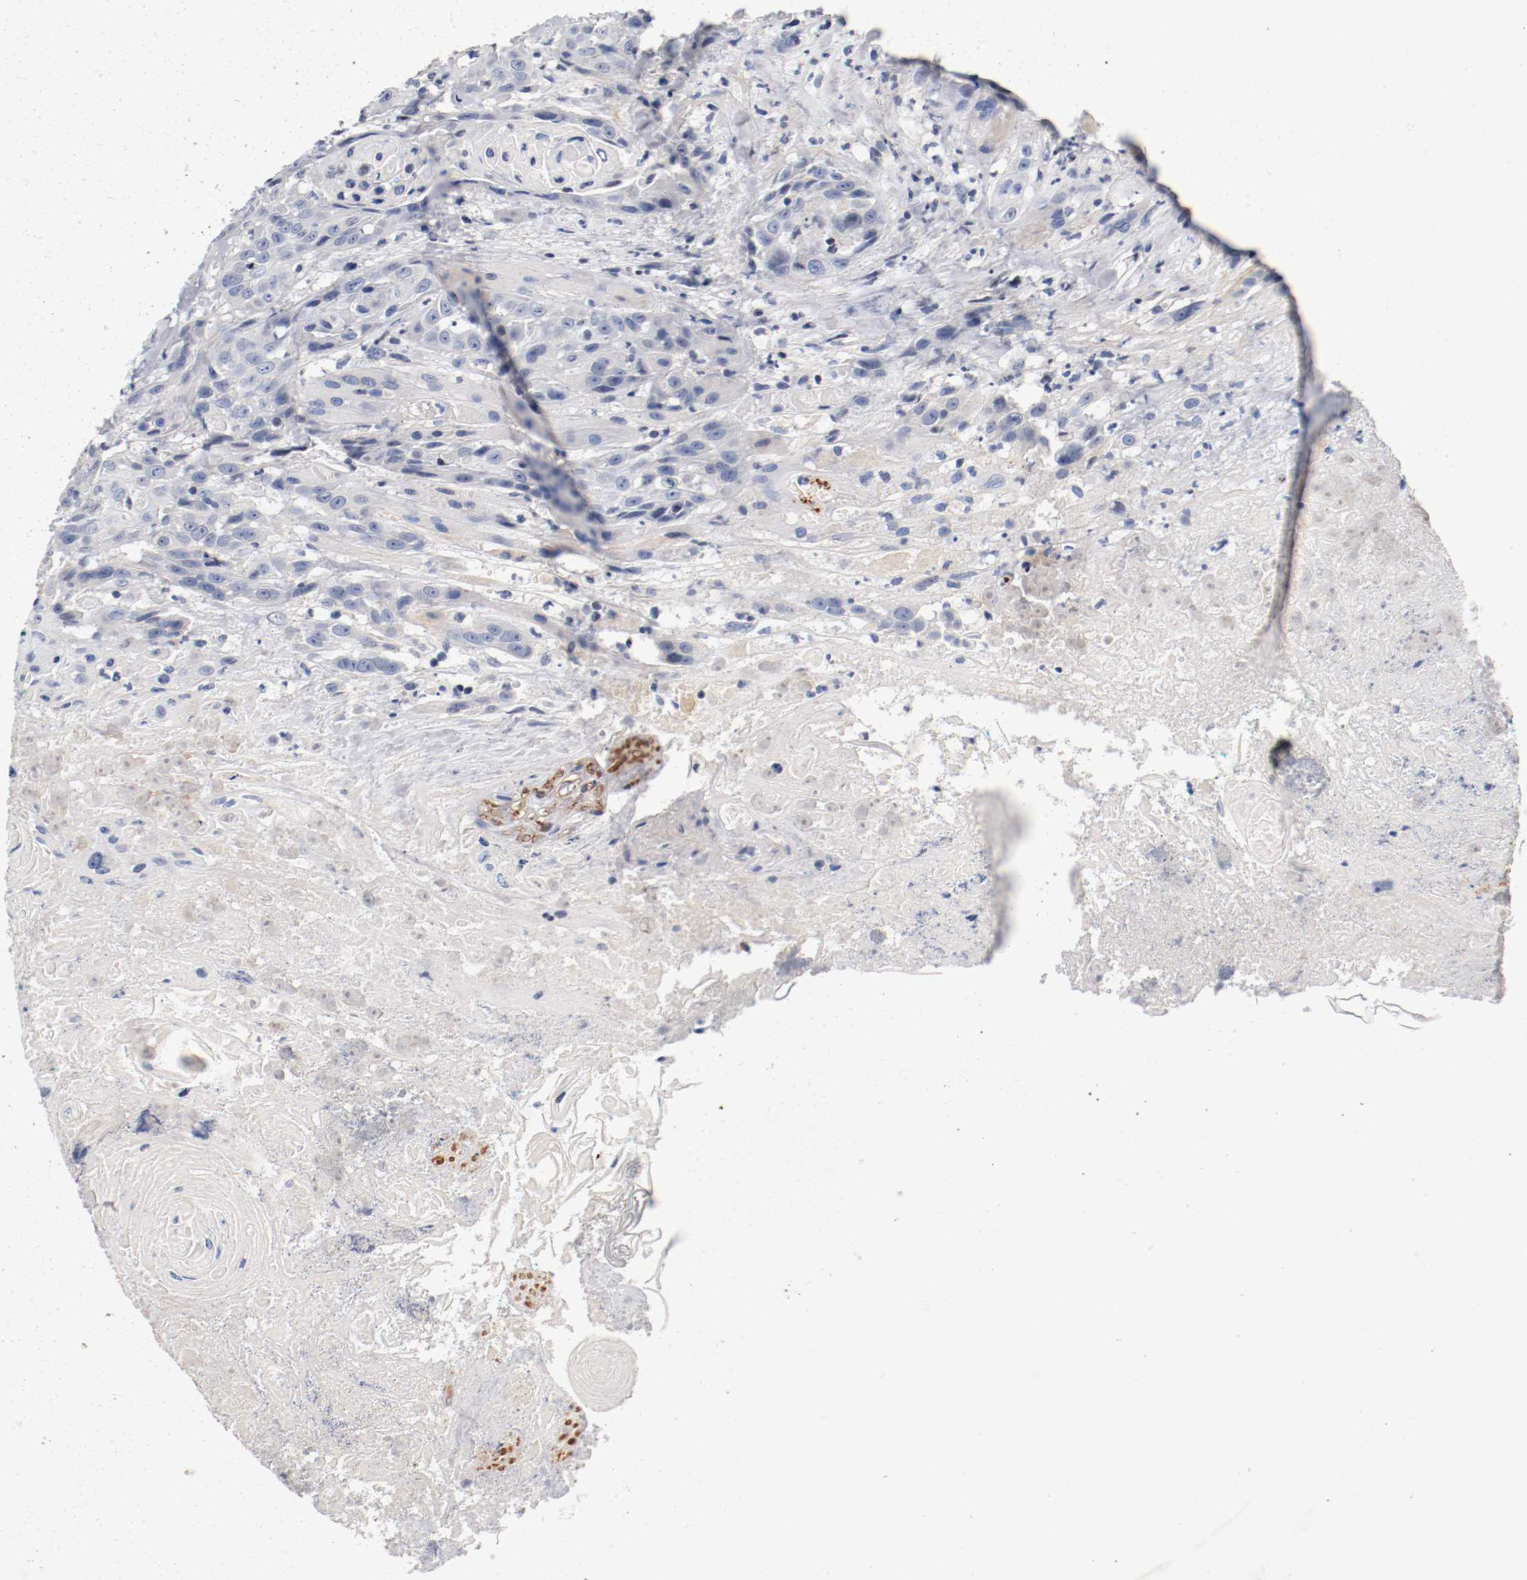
{"staining": {"intensity": "negative", "quantity": "none", "location": "none"}, "tissue": "head and neck cancer", "cell_type": "Tumor cells", "image_type": "cancer", "snomed": [{"axis": "morphology", "description": "Squamous cell carcinoma, NOS"}, {"axis": "topography", "description": "Head-Neck"}], "caption": "Immunohistochemical staining of head and neck cancer demonstrates no significant positivity in tumor cells. (Immunohistochemistry, brightfield microscopy, high magnification).", "gene": "PIM1", "patient": {"sex": "female", "age": 84}}